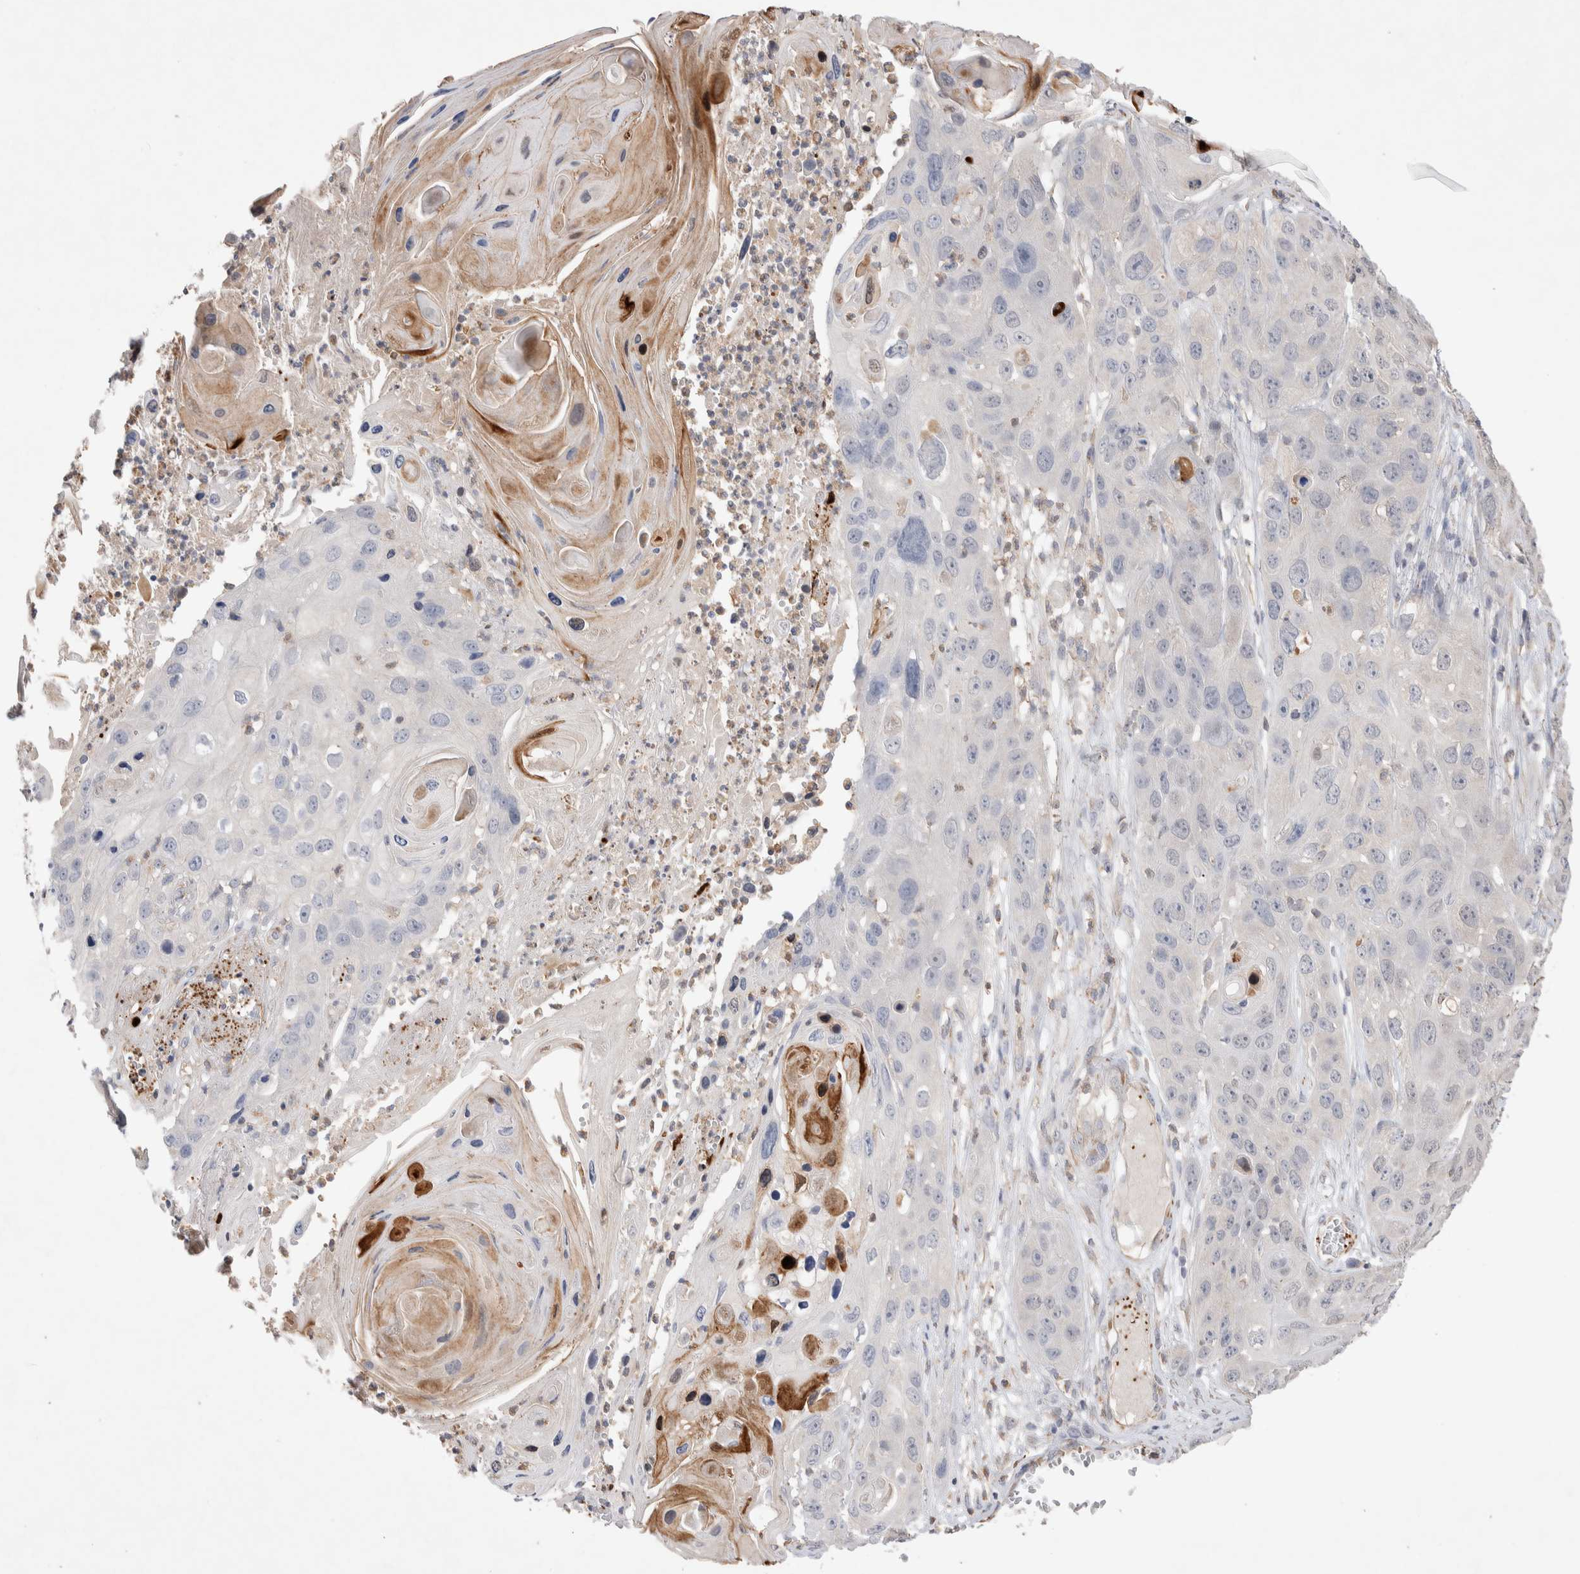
{"staining": {"intensity": "negative", "quantity": "none", "location": "none"}, "tissue": "skin cancer", "cell_type": "Tumor cells", "image_type": "cancer", "snomed": [{"axis": "morphology", "description": "Squamous cell carcinoma, NOS"}, {"axis": "topography", "description": "Skin"}], "caption": "Tumor cells show no significant protein expression in squamous cell carcinoma (skin).", "gene": "FFAR2", "patient": {"sex": "male", "age": 55}}